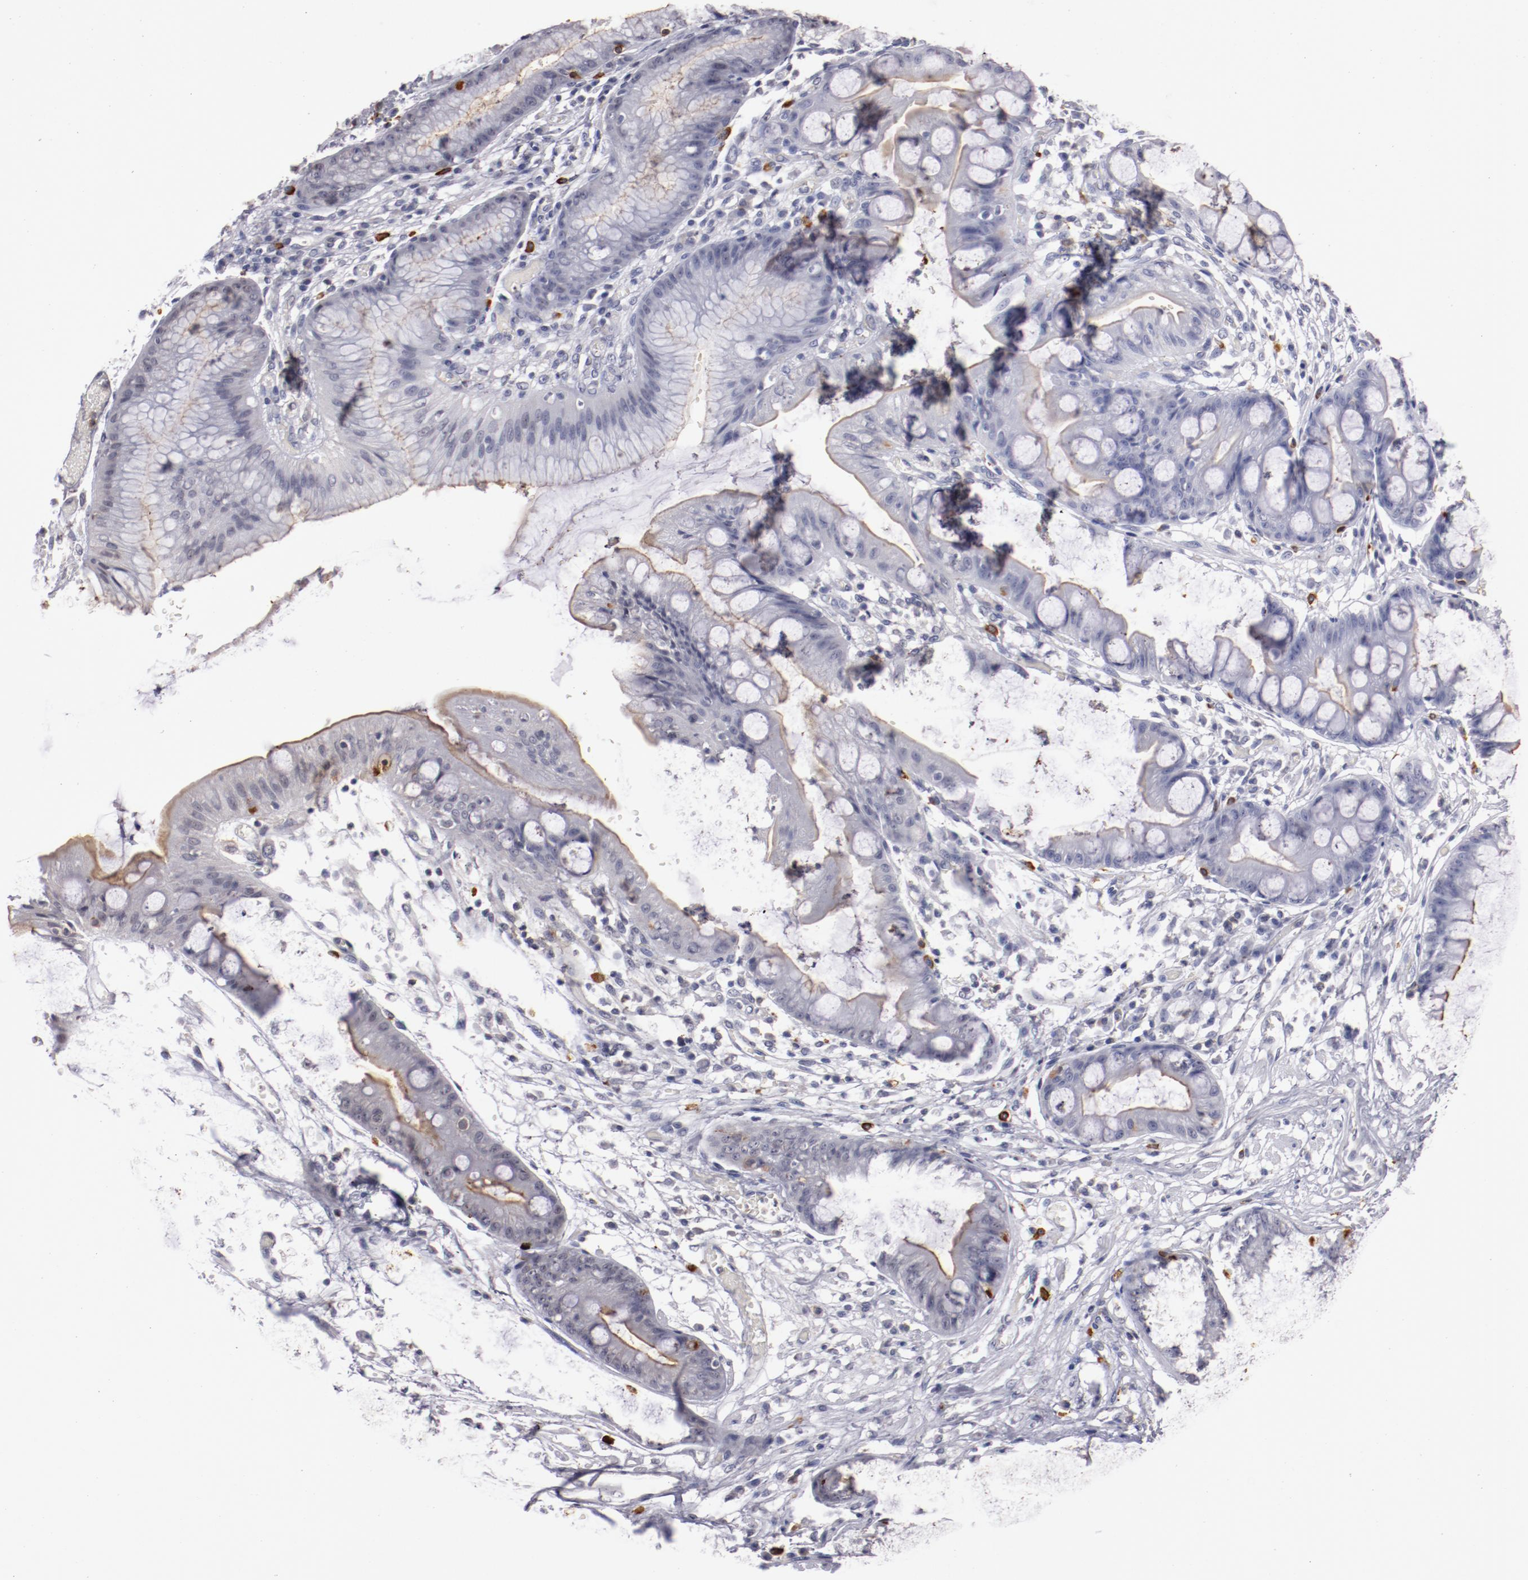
{"staining": {"intensity": "weak", "quantity": "25%-75%", "location": "cytoplasmic/membranous"}, "tissue": "stomach", "cell_type": "Glandular cells", "image_type": "normal", "snomed": [{"axis": "morphology", "description": "Normal tissue, NOS"}, {"axis": "morphology", "description": "Inflammation, NOS"}, {"axis": "topography", "description": "Stomach, lower"}], "caption": "Immunohistochemical staining of benign stomach demonstrates 25%-75% levels of weak cytoplasmic/membranous protein staining in approximately 25%-75% of glandular cells.", "gene": "STX3", "patient": {"sex": "male", "age": 59}}